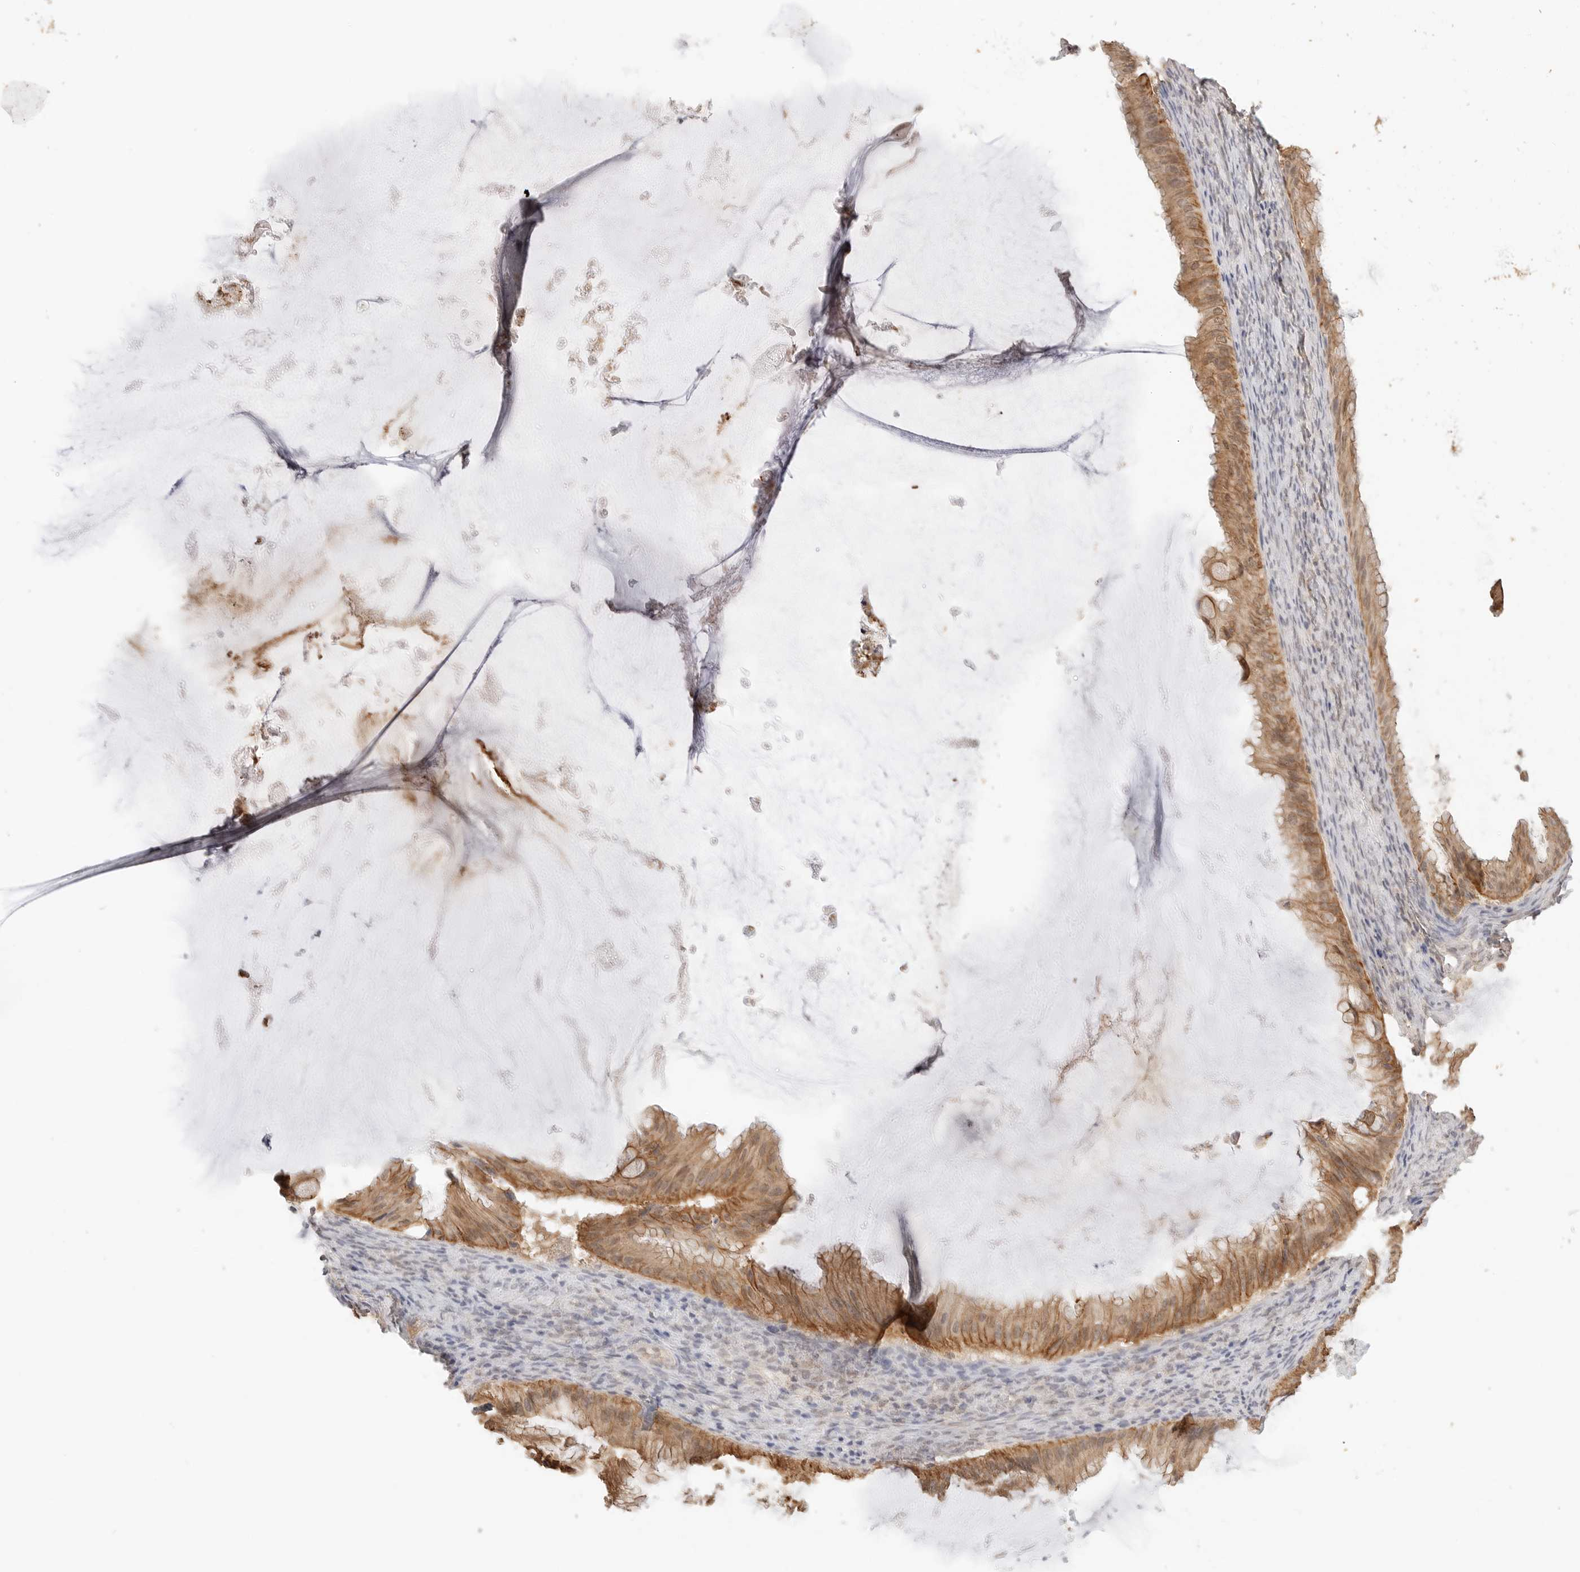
{"staining": {"intensity": "moderate", "quantity": ">75%", "location": "cytoplasmic/membranous"}, "tissue": "ovarian cancer", "cell_type": "Tumor cells", "image_type": "cancer", "snomed": [{"axis": "morphology", "description": "Cystadenocarcinoma, mucinous, NOS"}, {"axis": "topography", "description": "Ovary"}], "caption": "Immunohistochemical staining of ovarian cancer (mucinous cystadenocarcinoma) exhibits medium levels of moderate cytoplasmic/membranous expression in about >75% of tumor cells.", "gene": "EPHA1", "patient": {"sex": "female", "age": 61}}